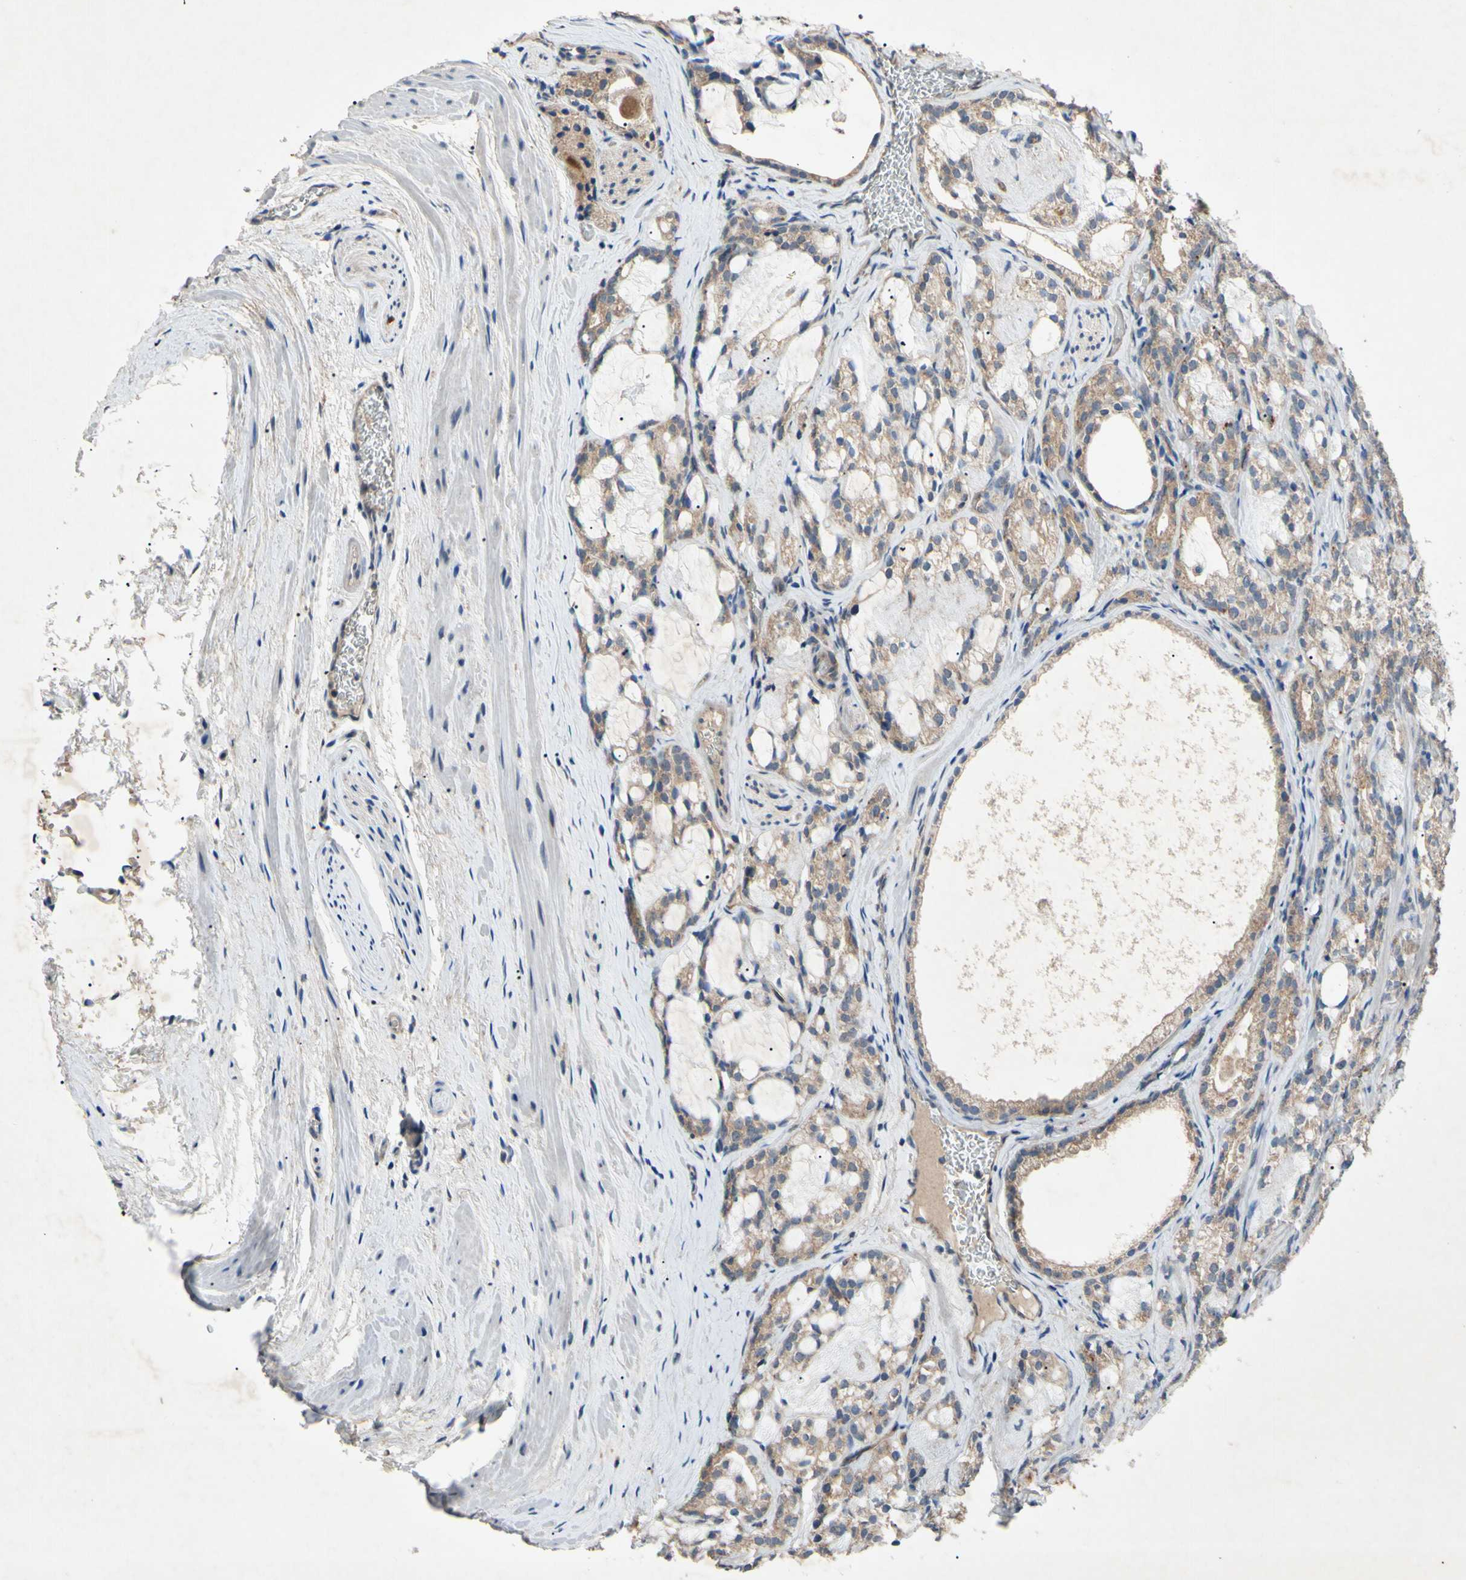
{"staining": {"intensity": "moderate", "quantity": ">75%", "location": "cytoplasmic/membranous"}, "tissue": "prostate cancer", "cell_type": "Tumor cells", "image_type": "cancer", "snomed": [{"axis": "morphology", "description": "Adenocarcinoma, Low grade"}, {"axis": "topography", "description": "Prostate"}], "caption": "Immunohistochemical staining of human prostate cancer (adenocarcinoma (low-grade)) exhibits moderate cytoplasmic/membranous protein expression in about >75% of tumor cells.", "gene": "HILPDA", "patient": {"sex": "male", "age": 59}}